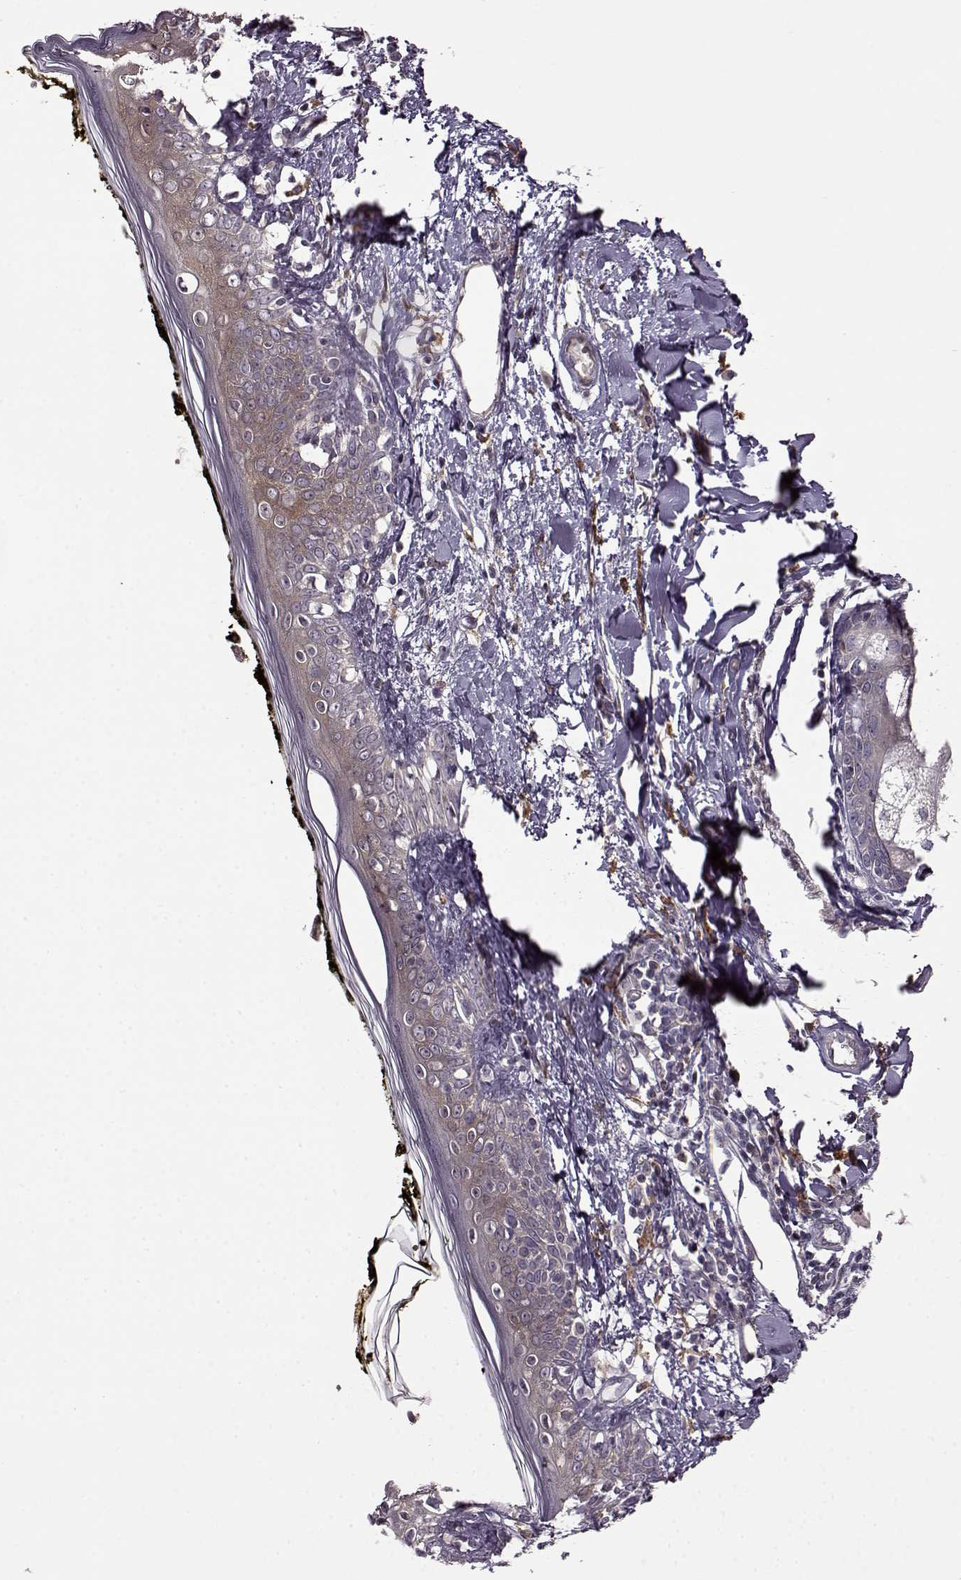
{"staining": {"intensity": "strong", "quantity": "25%-75%", "location": "cytoplasmic/membranous"}, "tissue": "skin", "cell_type": "Fibroblasts", "image_type": "normal", "snomed": [{"axis": "morphology", "description": "Normal tissue, NOS"}, {"axis": "topography", "description": "Skin"}], "caption": "Immunohistochemistry photomicrograph of unremarkable skin: skin stained using immunohistochemistry (IHC) shows high levels of strong protein expression localized specifically in the cytoplasmic/membranous of fibroblasts, appearing as a cytoplasmic/membranous brown color.", "gene": "MTSS1", "patient": {"sex": "male", "age": 76}}